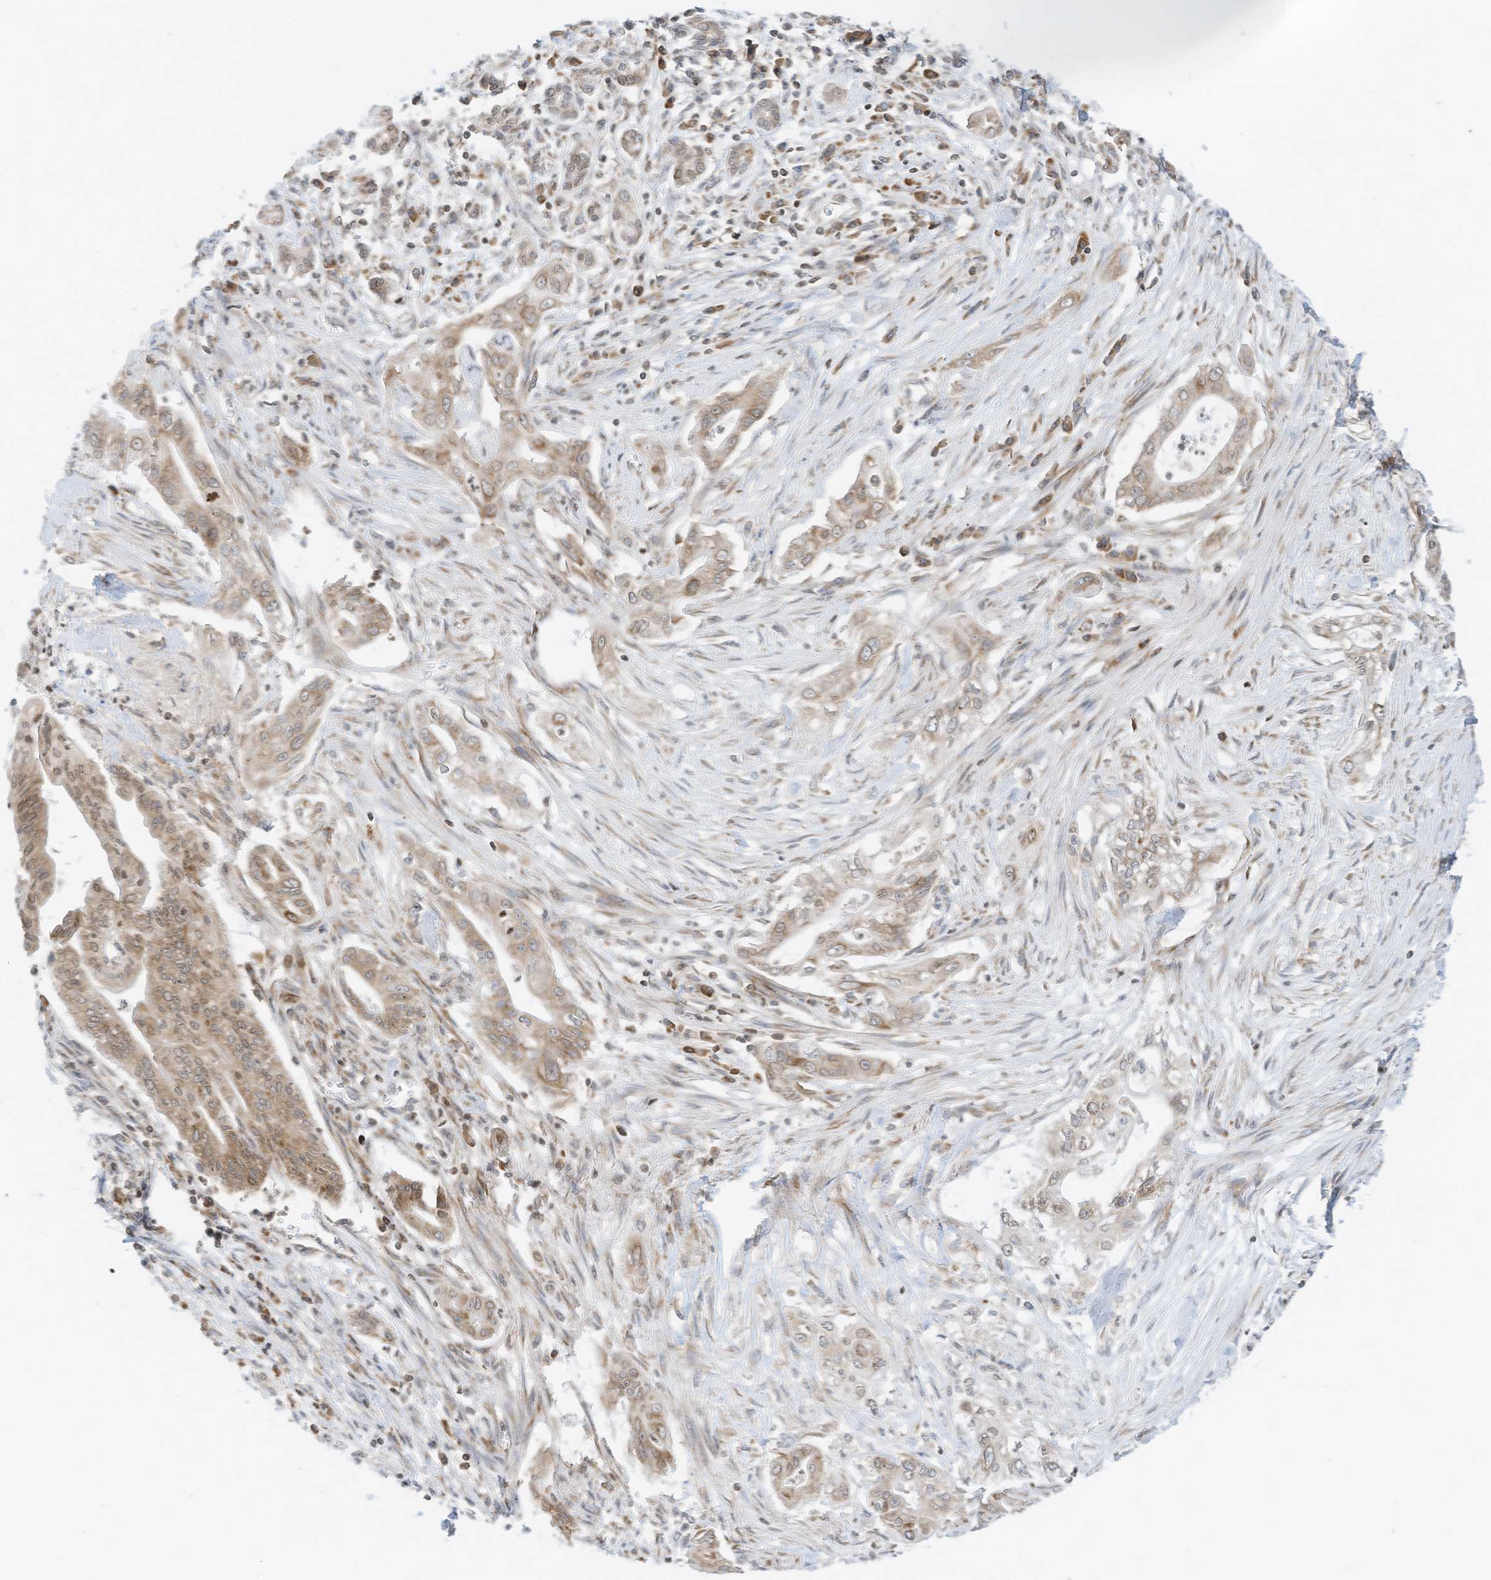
{"staining": {"intensity": "weak", "quantity": ">75%", "location": "cytoplasmic/membranous"}, "tissue": "pancreatic cancer", "cell_type": "Tumor cells", "image_type": "cancer", "snomed": [{"axis": "morphology", "description": "Adenocarcinoma, NOS"}, {"axis": "topography", "description": "Pancreas"}], "caption": "There is low levels of weak cytoplasmic/membranous staining in tumor cells of pancreatic cancer (adenocarcinoma), as demonstrated by immunohistochemical staining (brown color).", "gene": "EDF1", "patient": {"sex": "male", "age": 58}}